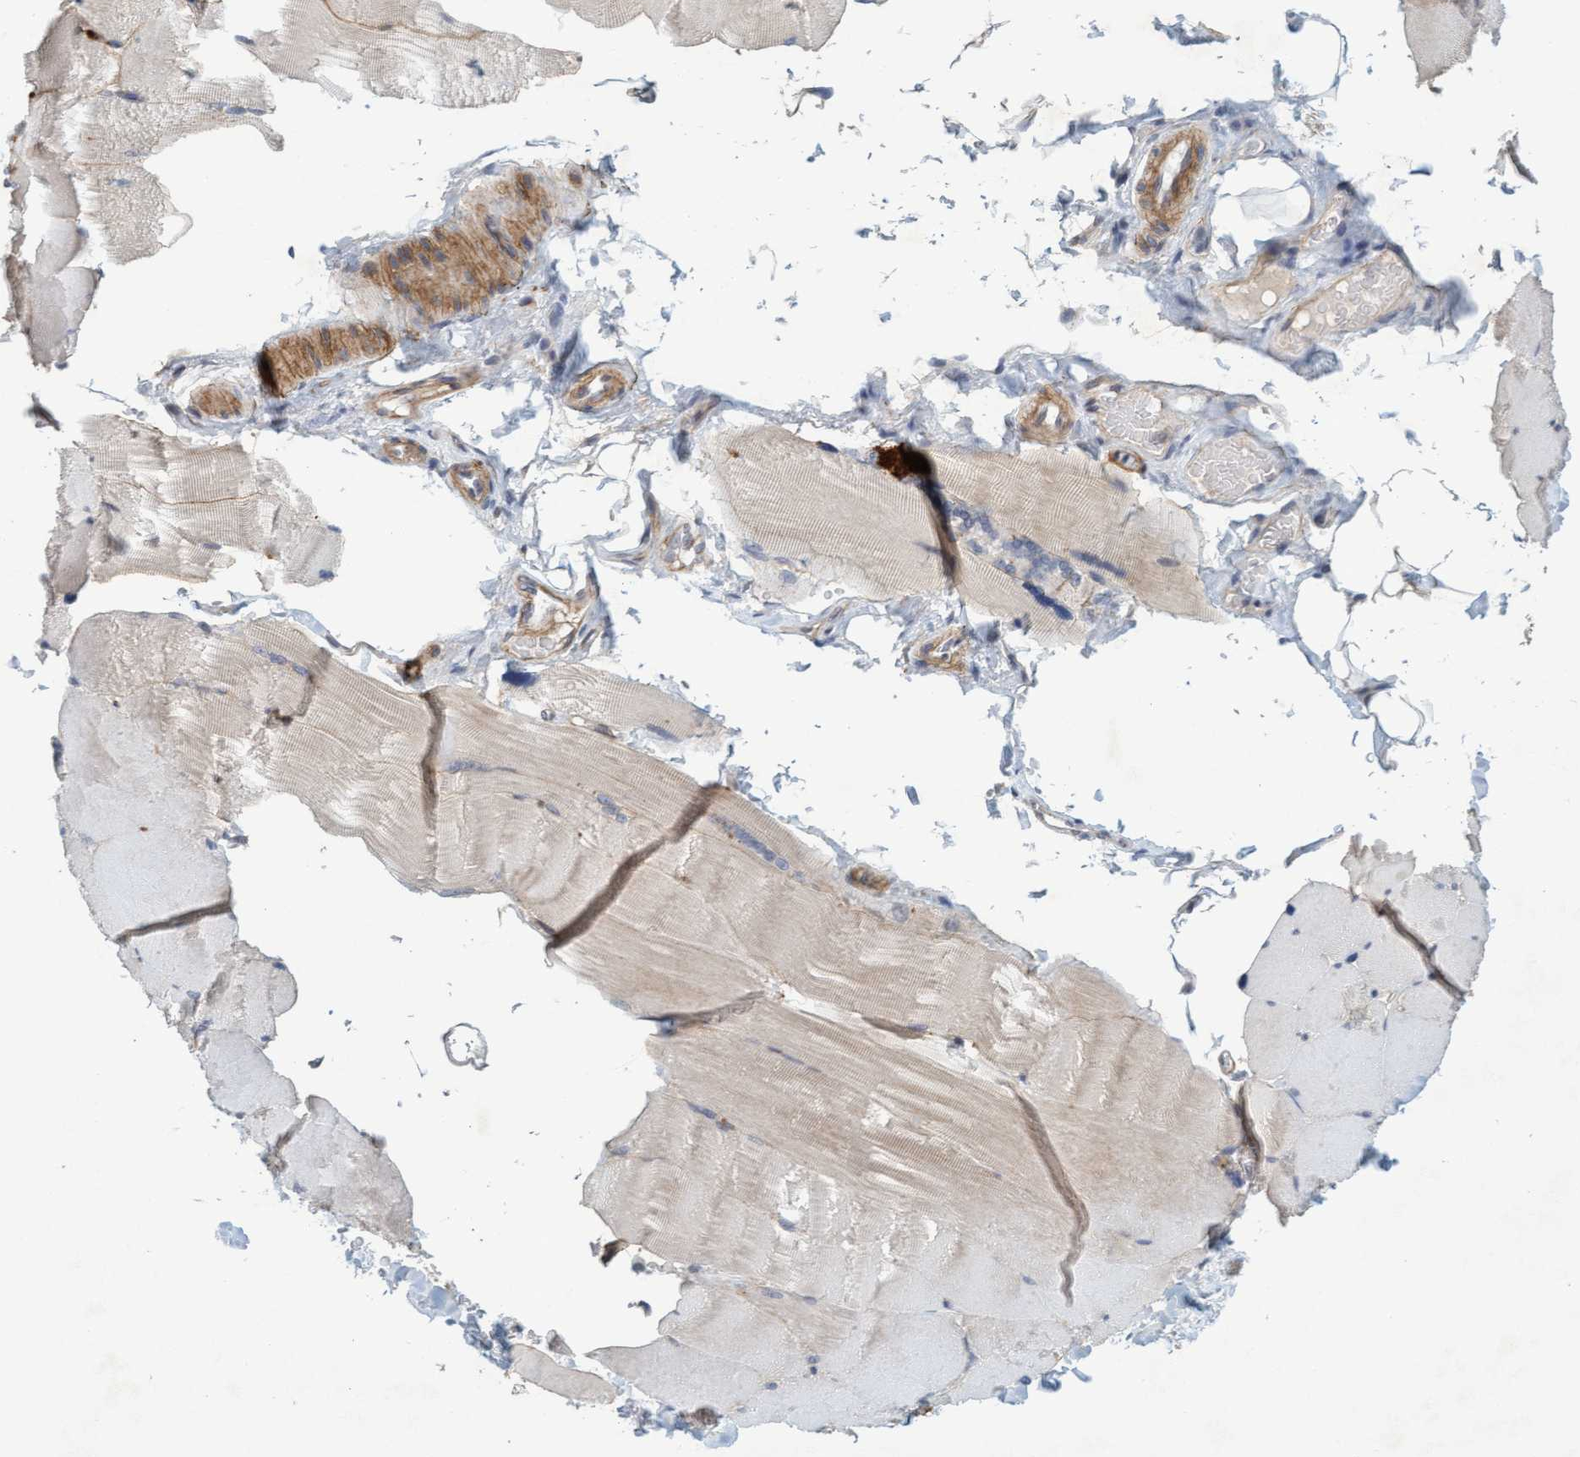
{"staining": {"intensity": "weak", "quantity": "<25%", "location": "cytoplasmic/membranous"}, "tissue": "skeletal muscle", "cell_type": "Myocytes", "image_type": "normal", "snomed": [{"axis": "morphology", "description": "Normal tissue, NOS"}, {"axis": "topography", "description": "Skin"}, {"axis": "topography", "description": "Skeletal muscle"}], "caption": "IHC histopathology image of unremarkable human skeletal muscle stained for a protein (brown), which shows no staining in myocytes.", "gene": "TSTD2", "patient": {"sex": "male", "age": 83}}